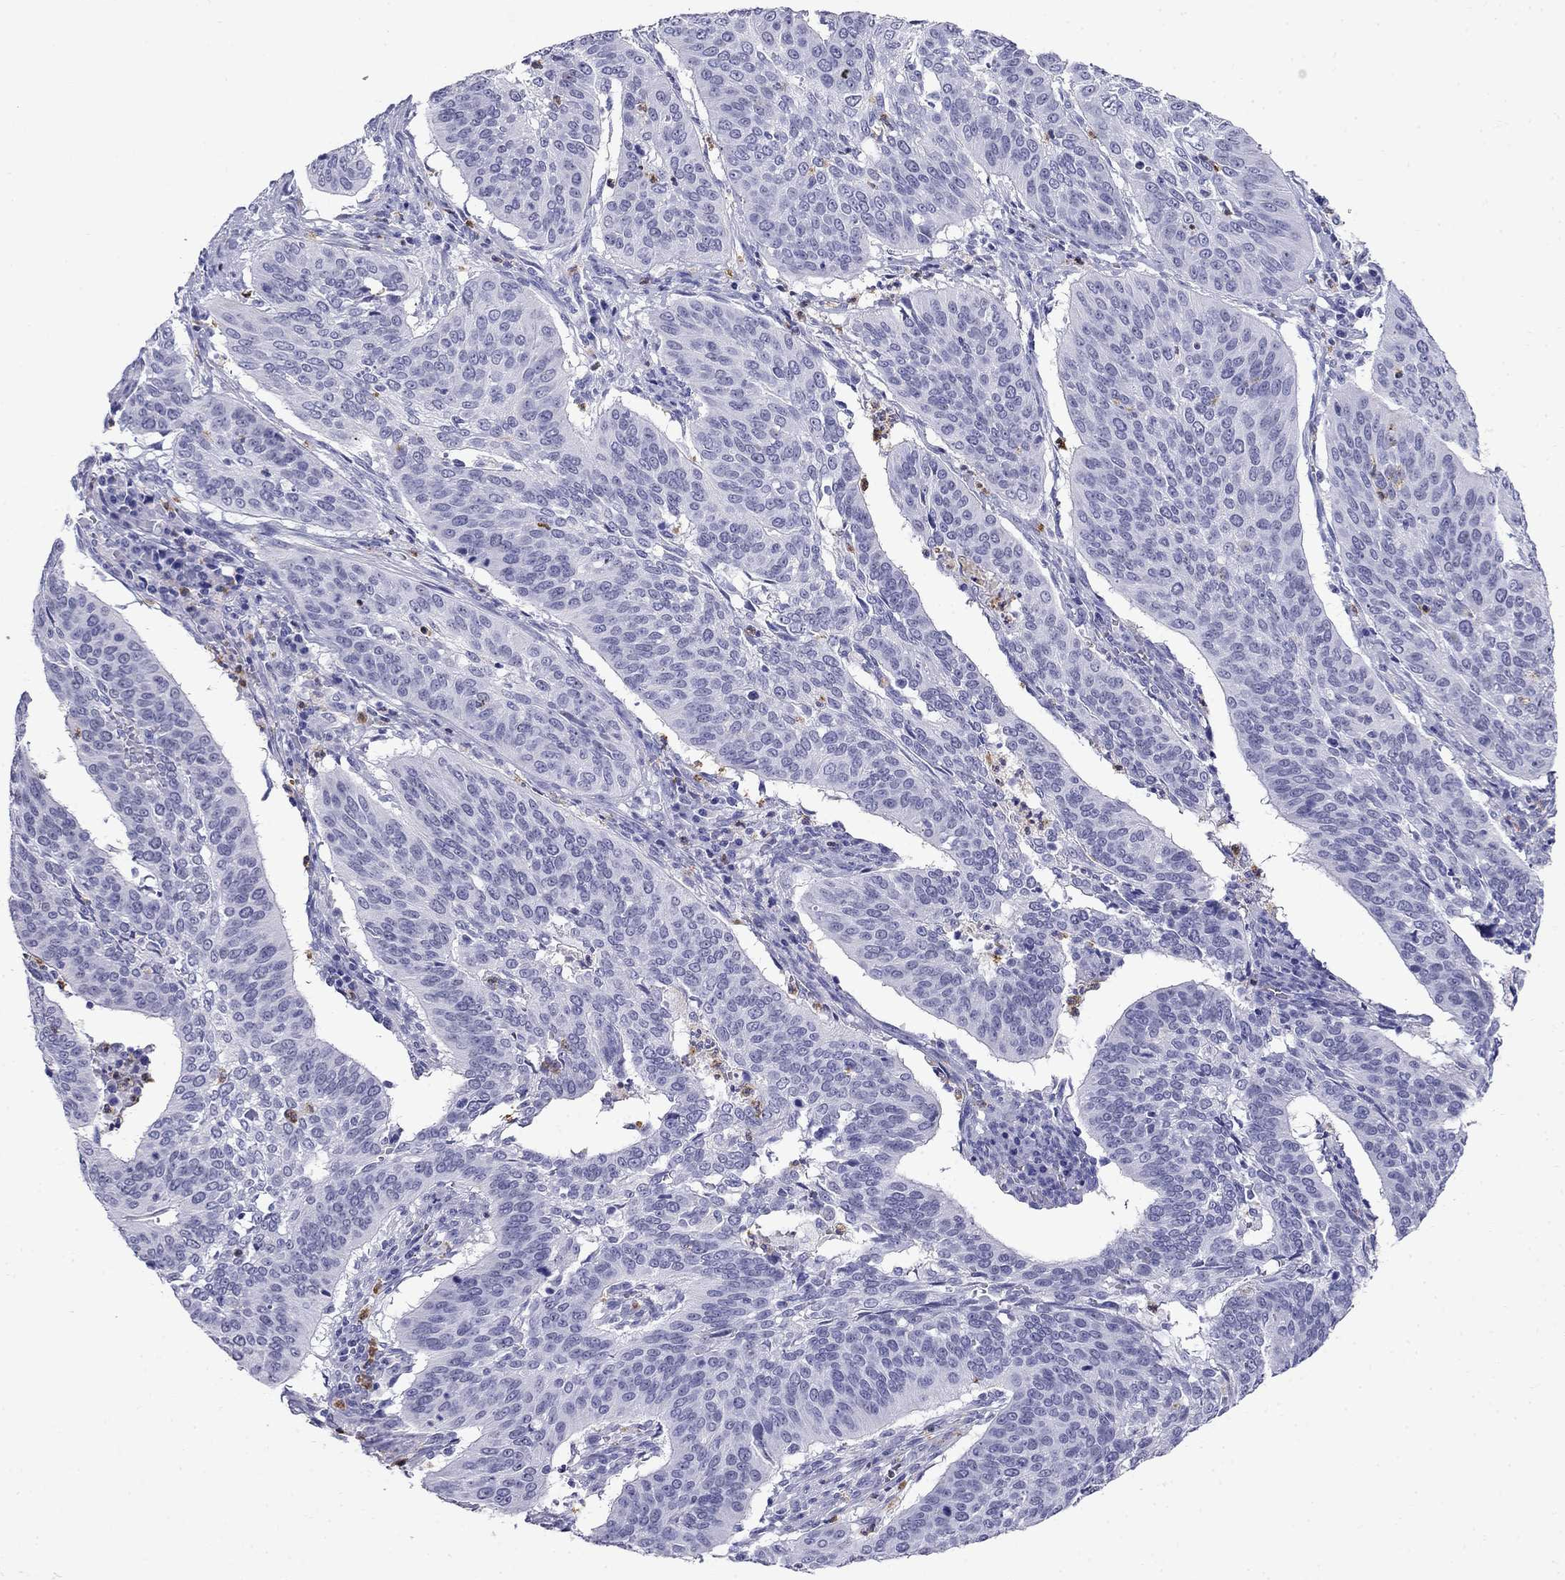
{"staining": {"intensity": "negative", "quantity": "none", "location": "none"}, "tissue": "cervical cancer", "cell_type": "Tumor cells", "image_type": "cancer", "snomed": [{"axis": "morphology", "description": "Normal tissue, NOS"}, {"axis": "morphology", "description": "Squamous cell carcinoma, NOS"}, {"axis": "topography", "description": "Cervix"}], "caption": "Cervical cancer (squamous cell carcinoma) stained for a protein using immunohistochemistry reveals no staining tumor cells.", "gene": "PPP1R36", "patient": {"sex": "female", "age": 39}}